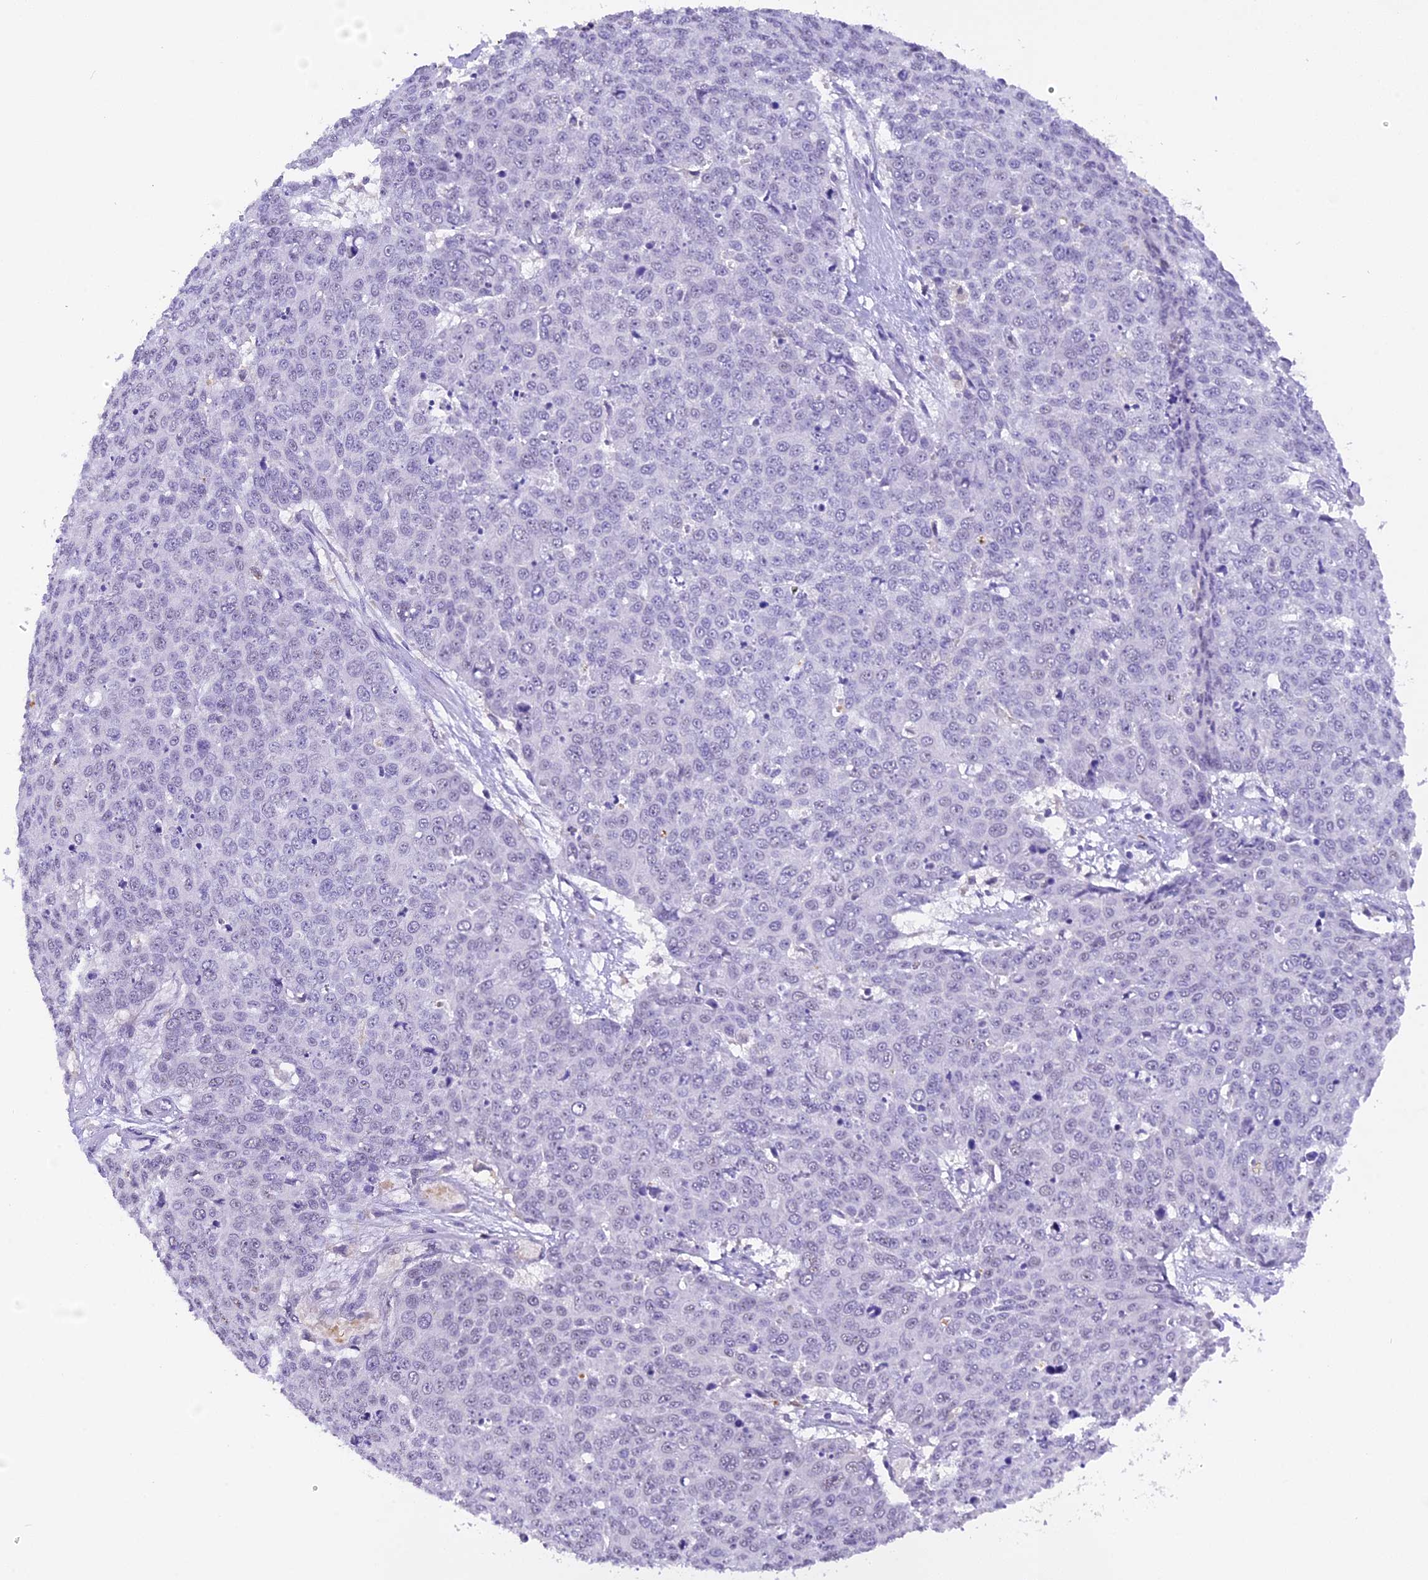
{"staining": {"intensity": "negative", "quantity": "none", "location": "none"}, "tissue": "skin cancer", "cell_type": "Tumor cells", "image_type": "cancer", "snomed": [{"axis": "morphology", "description": "Squamous cell carcinoma, NOS"}, {"axis": "topography", "description": "Skin"}], "caption": "A micrograph of human skin squamous cell carcinoma is negative for staining in tumor cells.", "gene": "AHSP", "patient": {"sex": "male", "age": 71}}